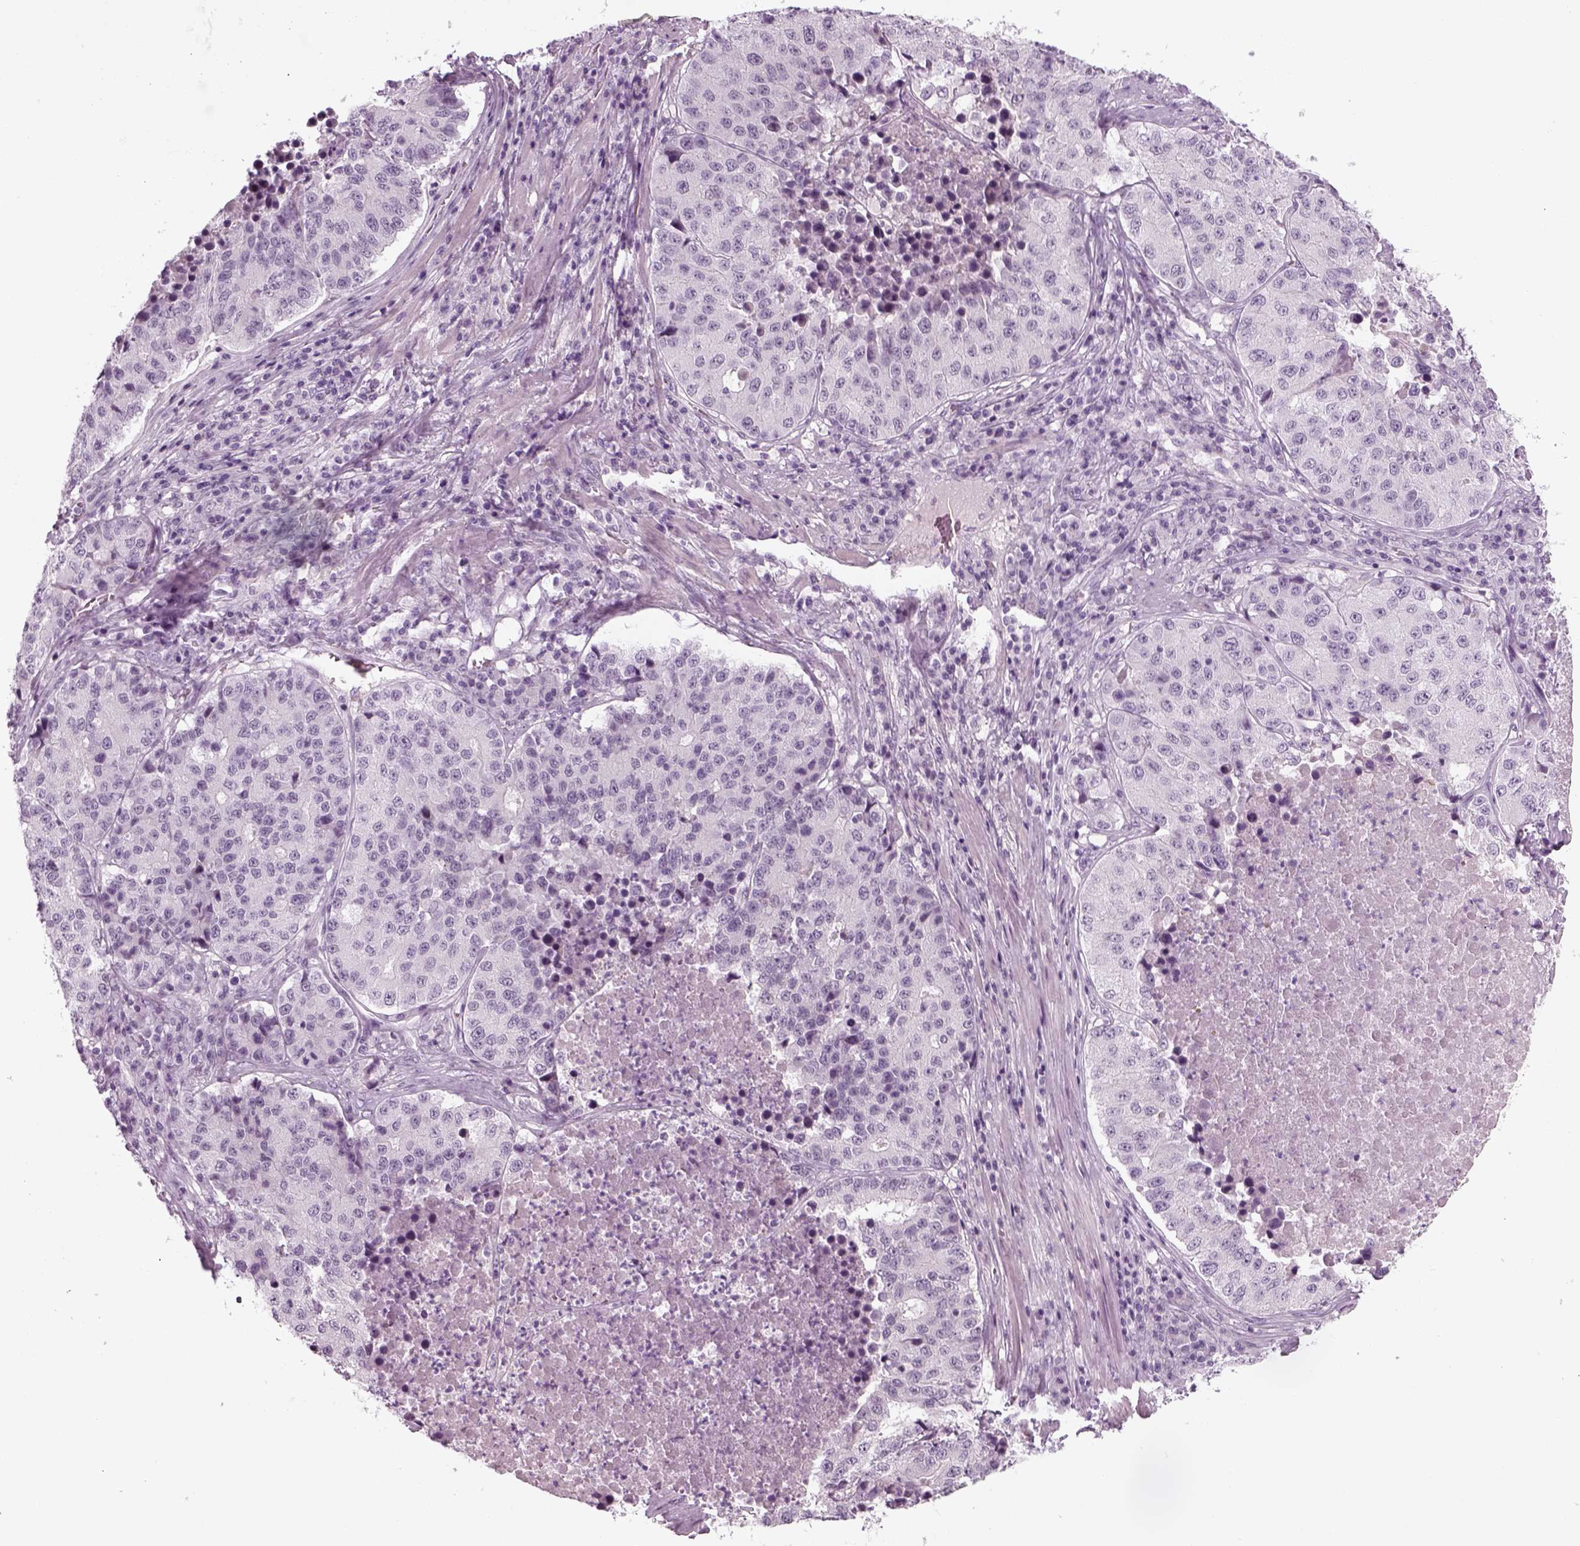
{"staining": {"intensity": "negative", "quantity": "none", "location": "none"}, "tissue": "stomach cancer", "cell_type": "Tumor cells", "image_type": "cancer", "snomed": [{"axis": "morphology", "description": "Adenocarcinoma, NOS"}, {"axis": "topography", "description": "Stomach"}], "caption": "This is a micrograph of immunohistochemistry (IHC) staining of stomach cancer, which shows no staining in tumor cells. Brightfield microscopy of immunohistochemistry stained with DAB (brown) and hematoxylin (blue), captured at high magnification.", "gene": "KRT75", "patient": {"sex": "male", "age": 71}}